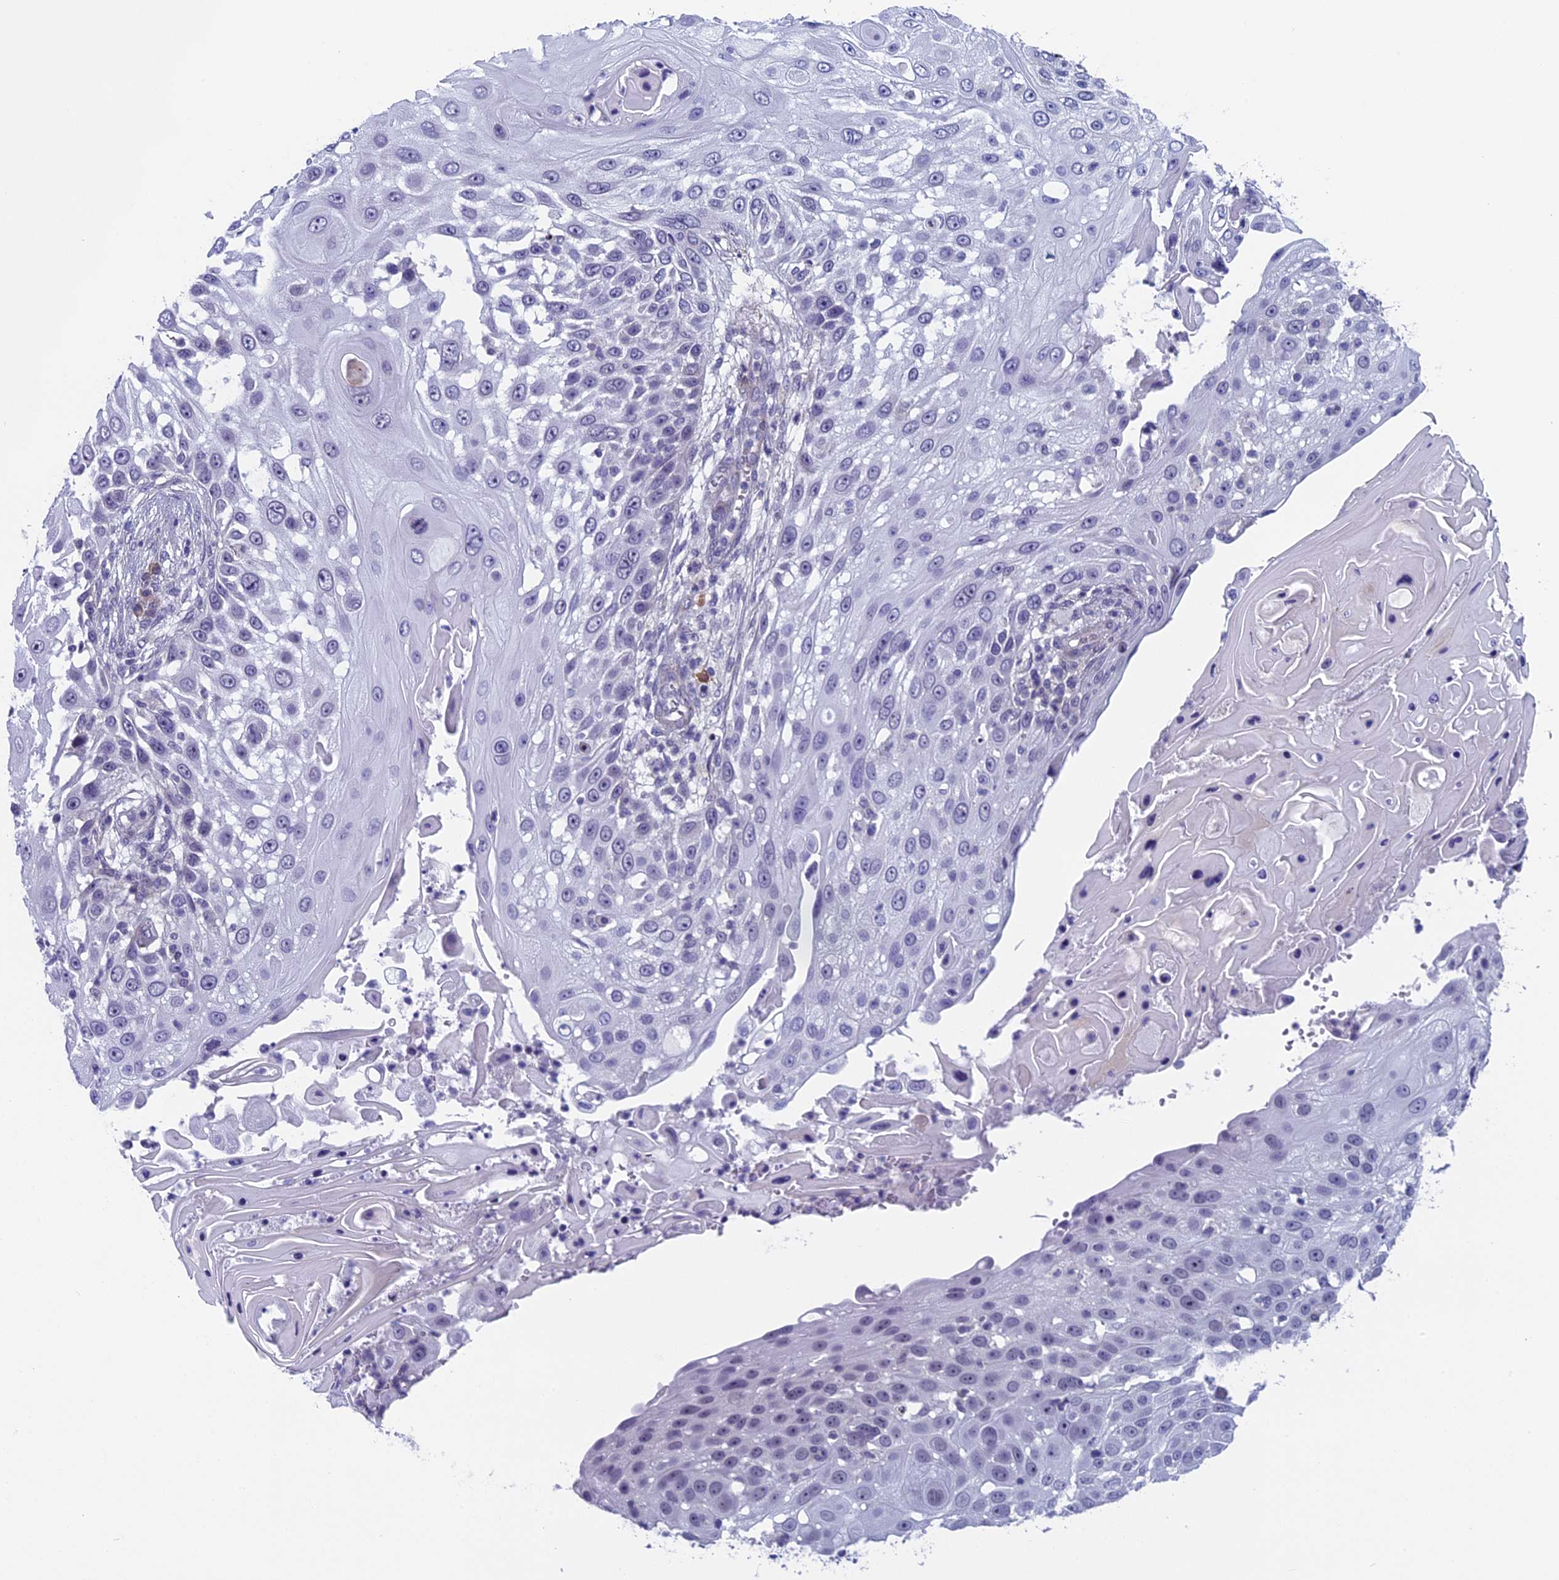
{"staining": {"intensity": "negative", "quantity": "none", "location": "none"}, "tissue": "skin cancer", "cell_type": "Tumor cells", "image_type": "cancer", "snomed": [{"axis": "morphology", "description": "Squamous cell carcinoma, NOS"}, {"axis": "topography", "description": "Skin"}], "caption": "Protein analysis of skin cancer (squamous cell carcinoma) shows no significant staining in tumor cells.", "gene": "CNEP1R1", "patient": {"sex": "female", "age": 44}}